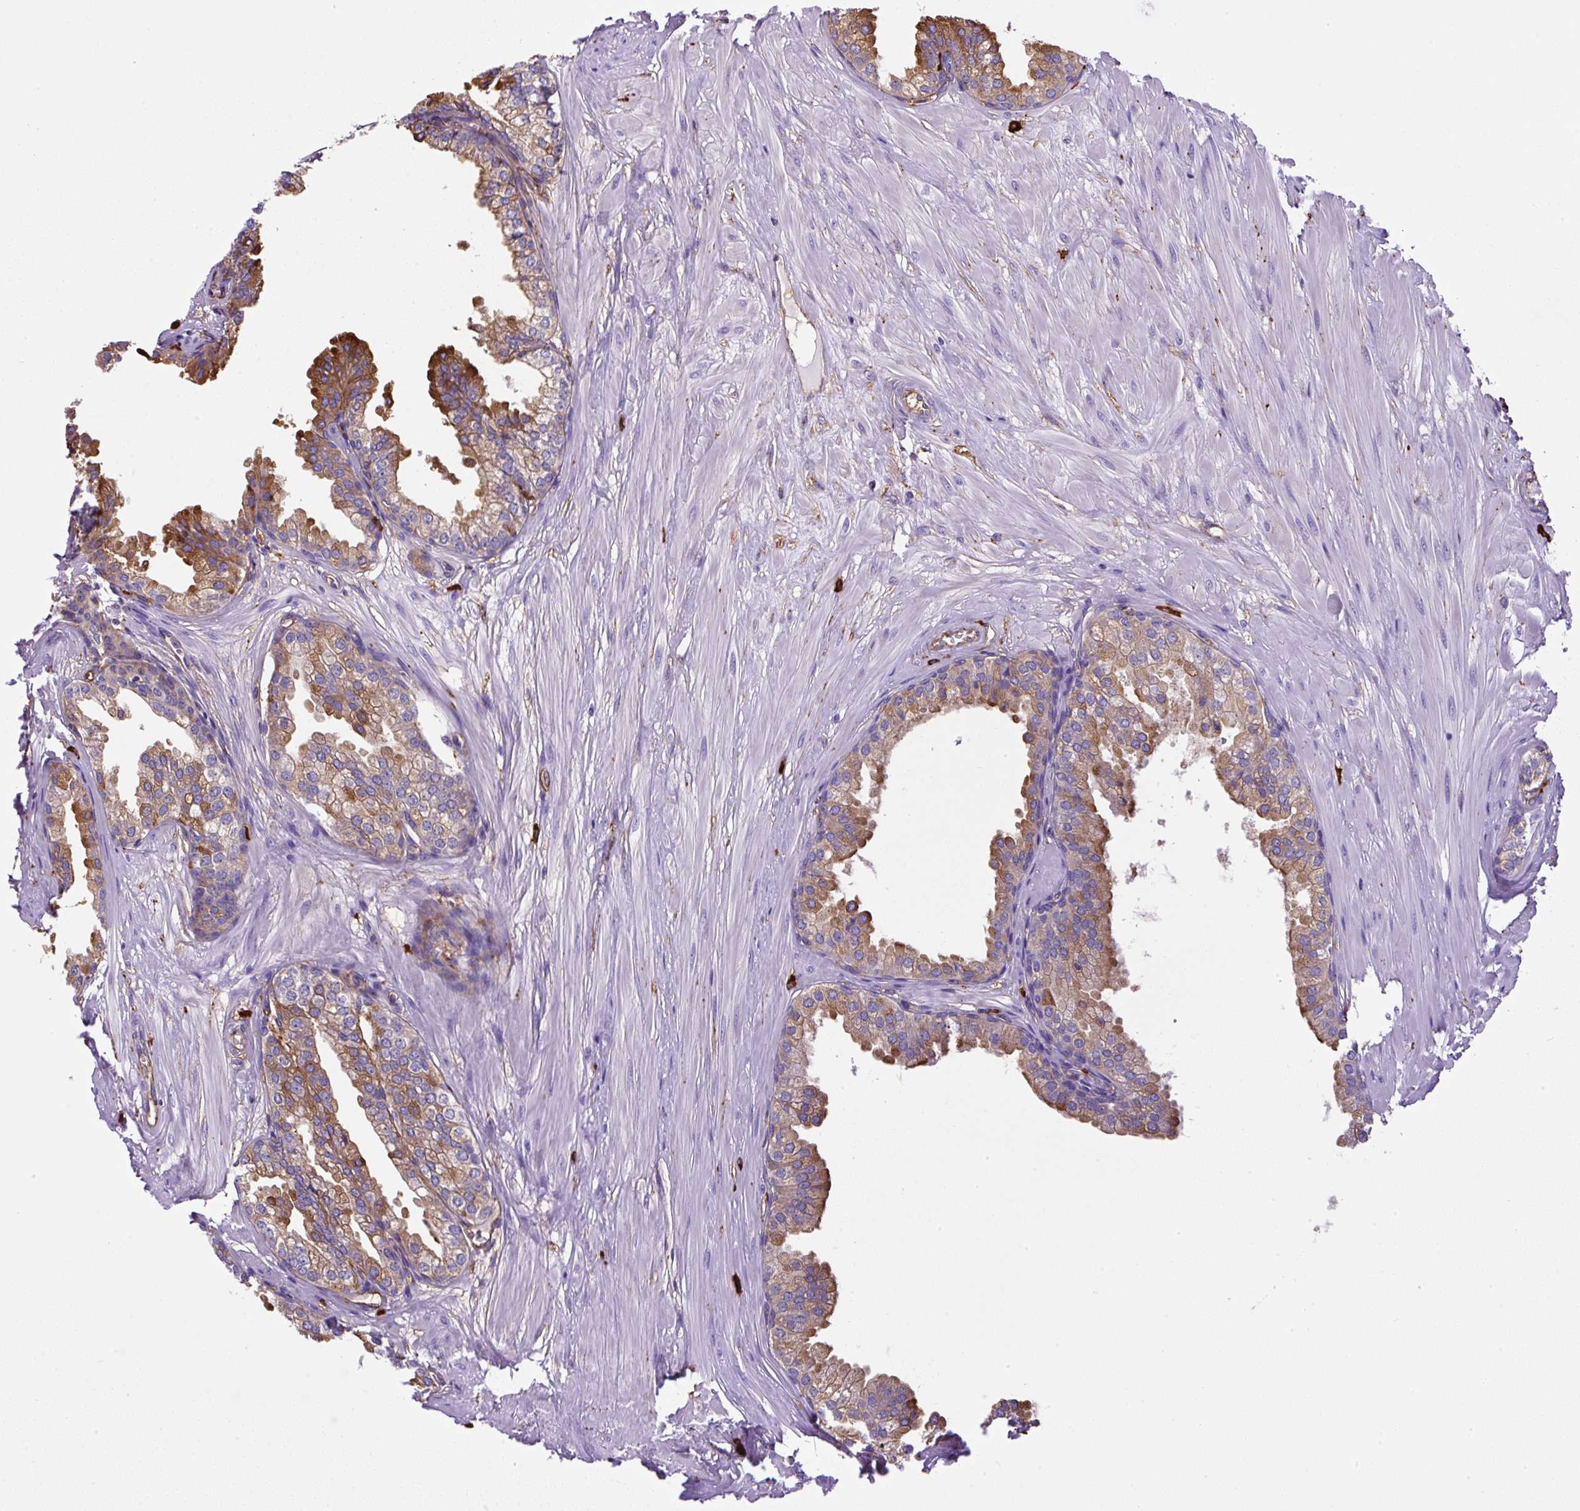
{"staining": {"intensity": "moderate", "quantity": ">75%", "location": "cytoplasmic/membranous"}, "tissue": "prostate", "cell_type": "Glandular cells", "image_type": "normal", "snomed": [{"axis": "morphology", "description": "Normal tissue, NOS"}, {"axis": "topography", "description": "Prostate"}, {"axis": "topography", "description": "Peripheral nerve tissue"}], "caption": "Moderate cytoplasmic/membranous expression is appreciated in approximately >75% of glandular cells in benign prostate.", "gene": "MAGEB5", "patient": {"sex": "male", "age": 55}}